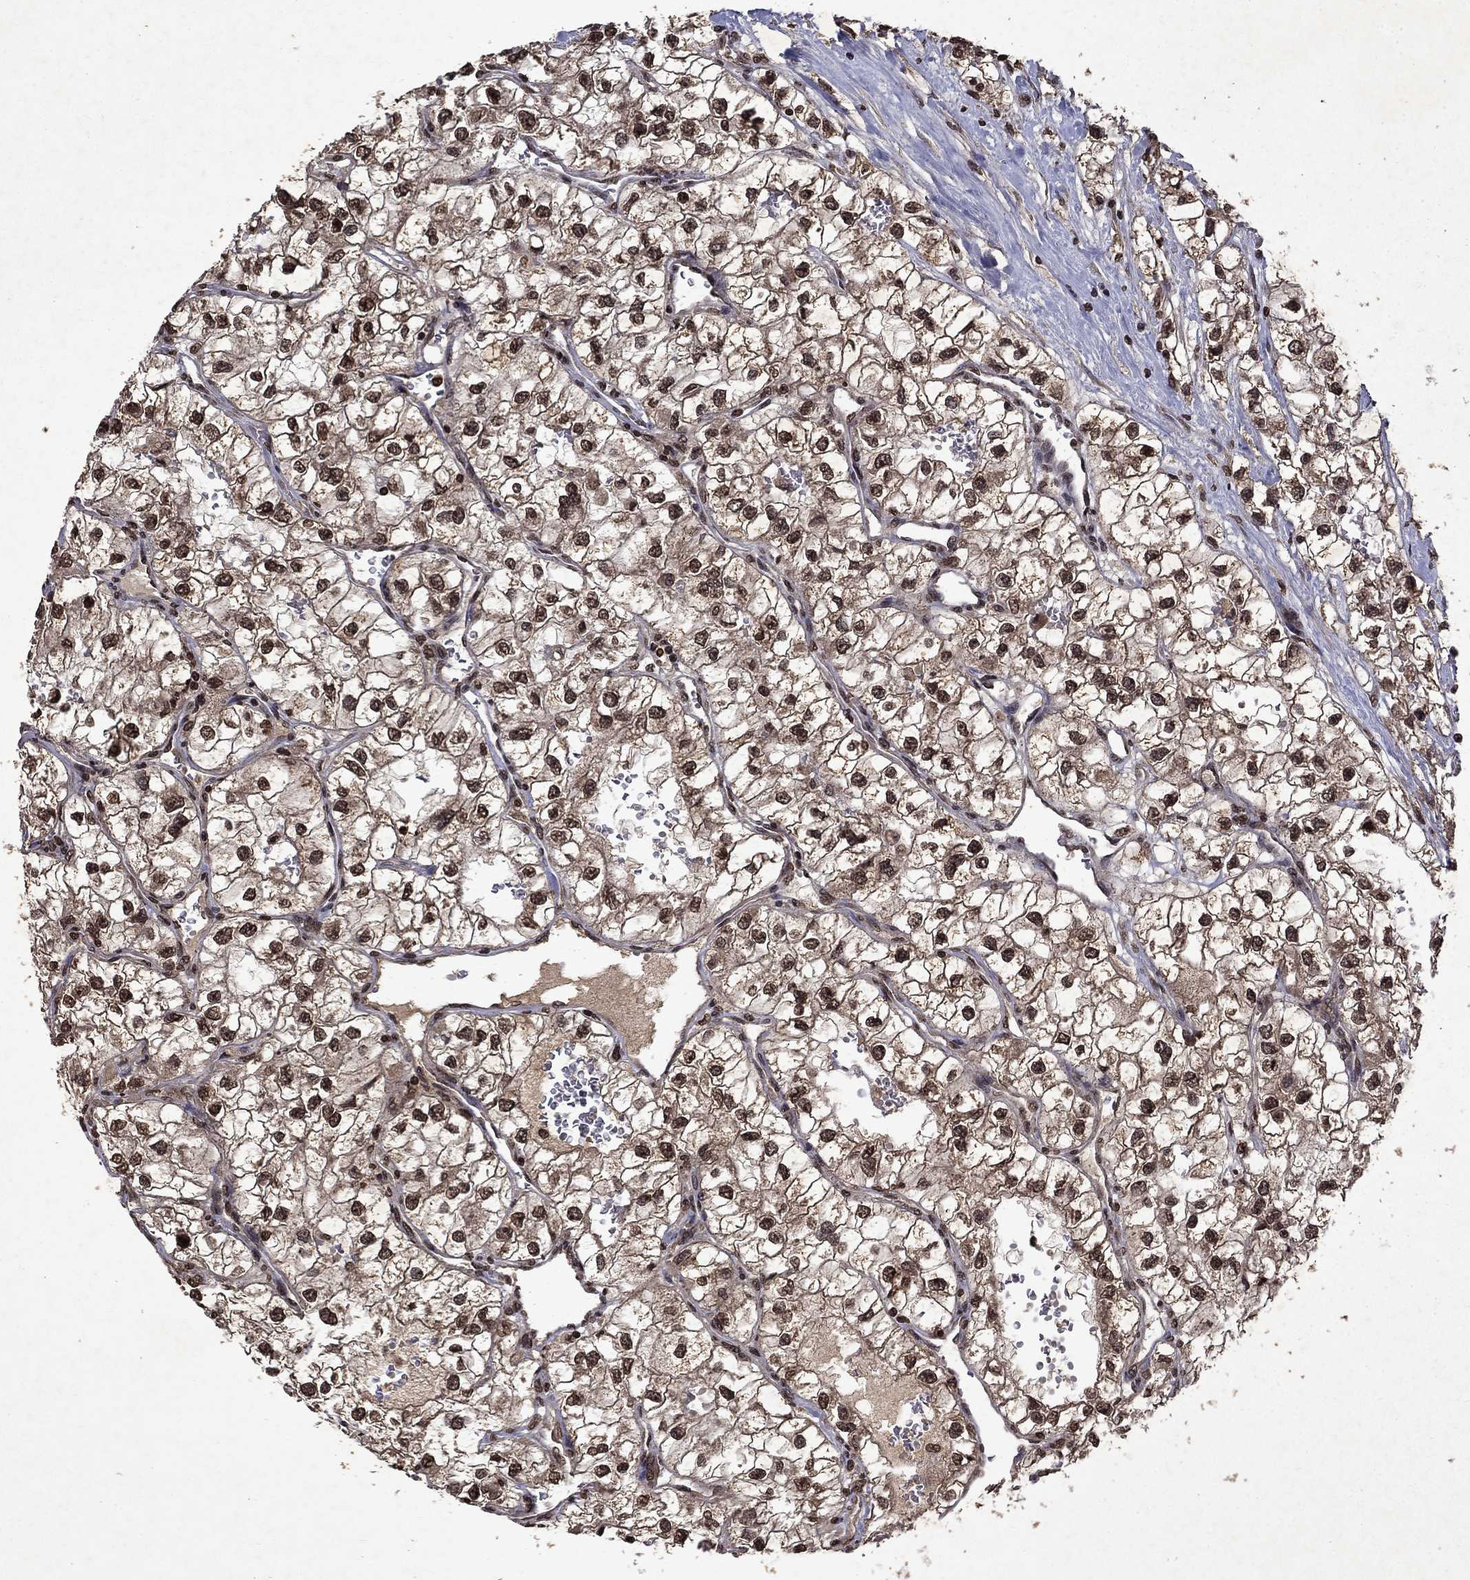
{"staining": {"intensity": "strong", "quantity": "25%-75%", "location": "nuclear"}, "tissue": "renal cancer", "cell_type": "Tumor cells", "image_type": "cancer", "snomed": [{"axis": "morphology", "description": "Adenocarcinoma, NOS"}, {"axis": "topography", "description": "Kidney"}], "caption": "Adenocarcinoma (renal) stained for a protein (brown) demonstrates strong nuclear positive expression in about 25%-75% of tumor cells.", "gene": "PIN4", "patient": {"sex": "male", "age": 59}}